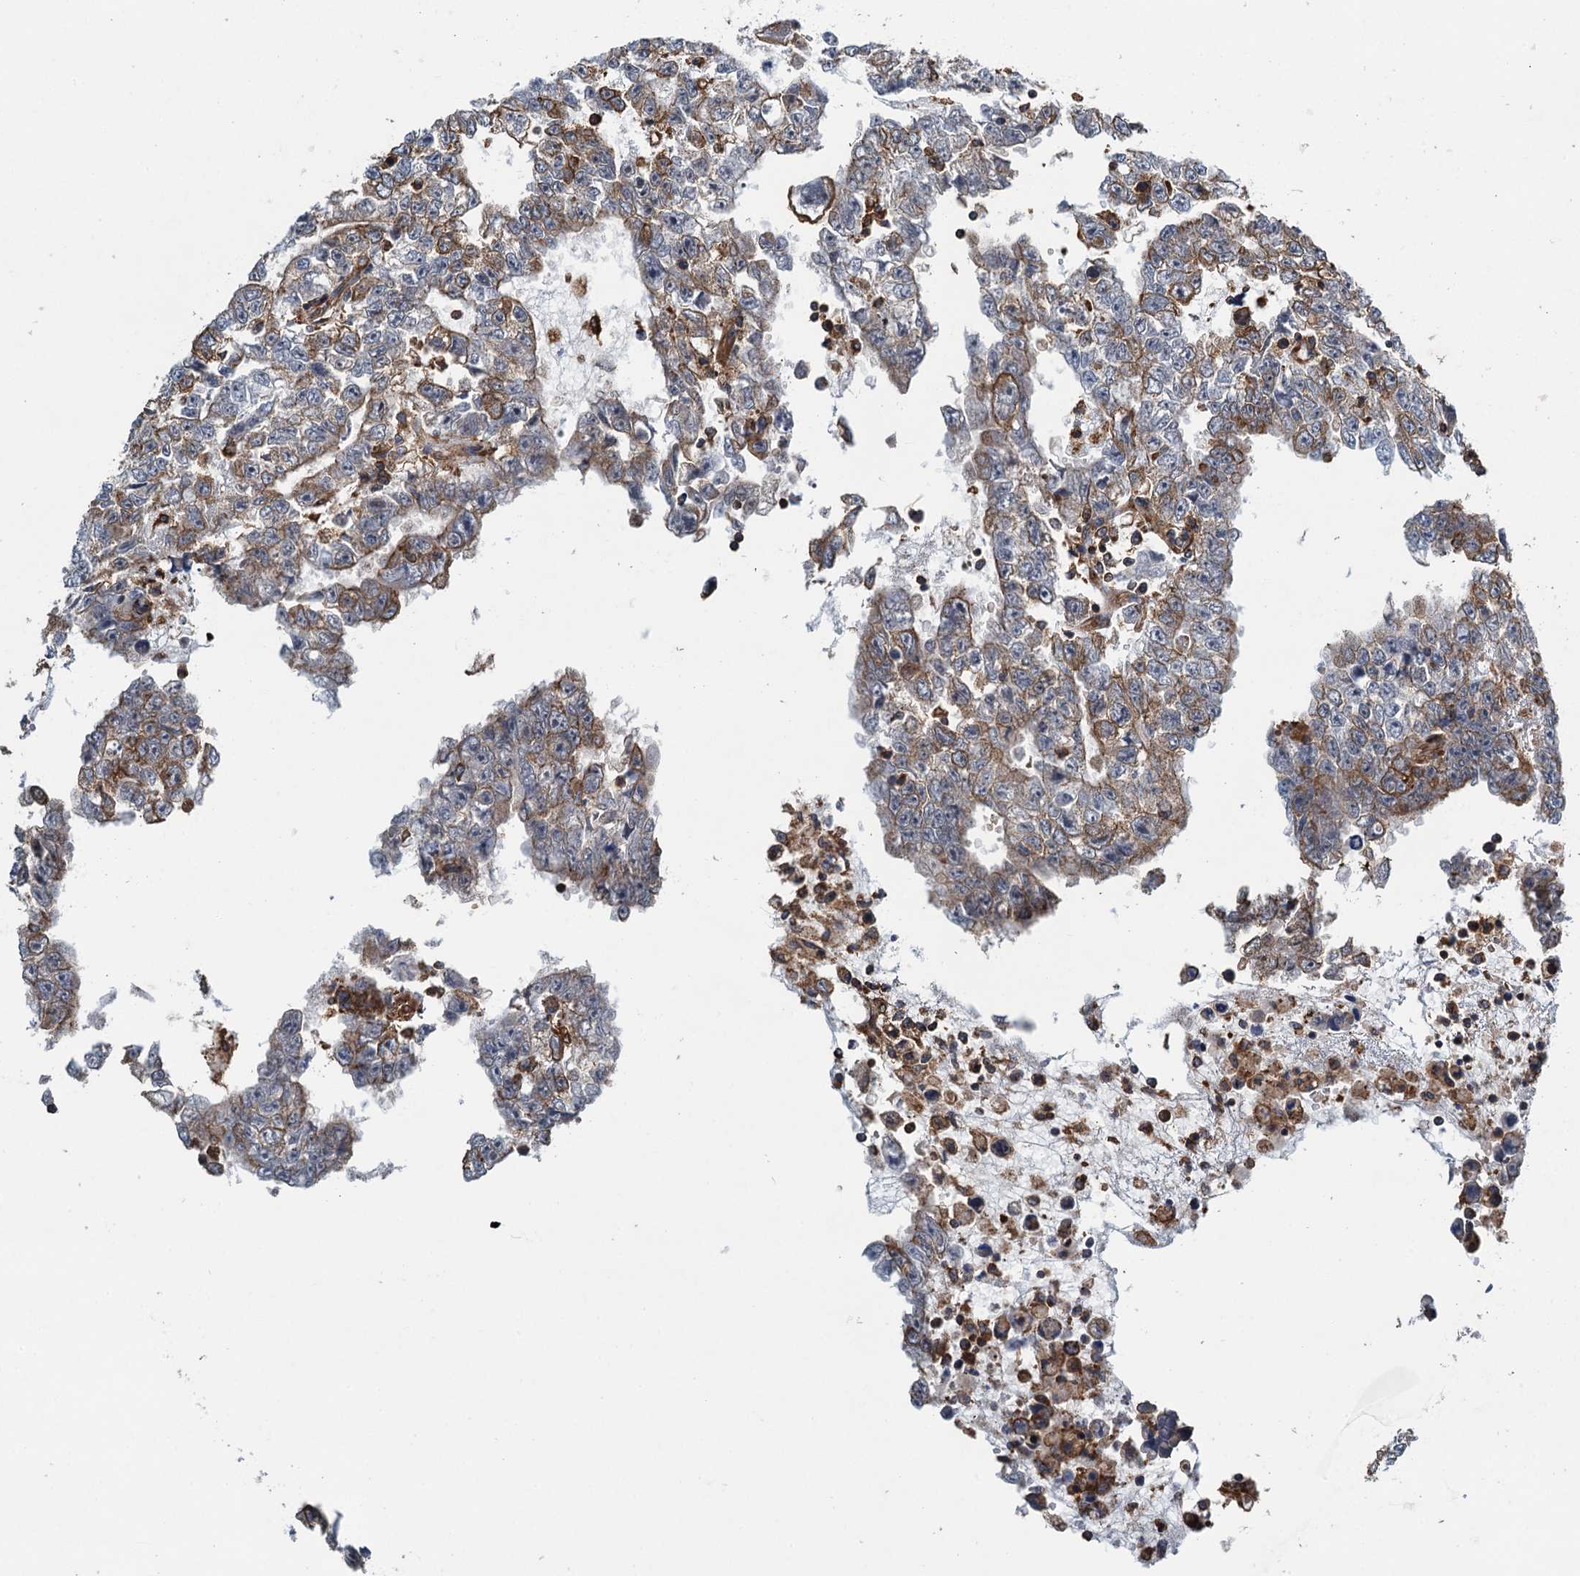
{"staining": {"intensity": "moderate", "quantity": "25%-75%", "location": "cytoplasmic/membranous"}, "tissue": "testis cancer", "cell_type": "Tumor cells", "image_type": "cancer", "snomed": [{"axis": "morphology", "description": "Carcinoma, Embryonal, NOS"}, {"axis": "topography", "description": "Testis"}], "caption": "This image exhibits embryonal carcinoma (testis) stained with immunohistochemistry to label a protein in brown. The cytoplasmic/membranous of tumor cells show moderate positivity for the protein. Nuclei are counter-stained blue.", "gene": "WHAMM", "patient": {"sex": "male", "age": 25}}